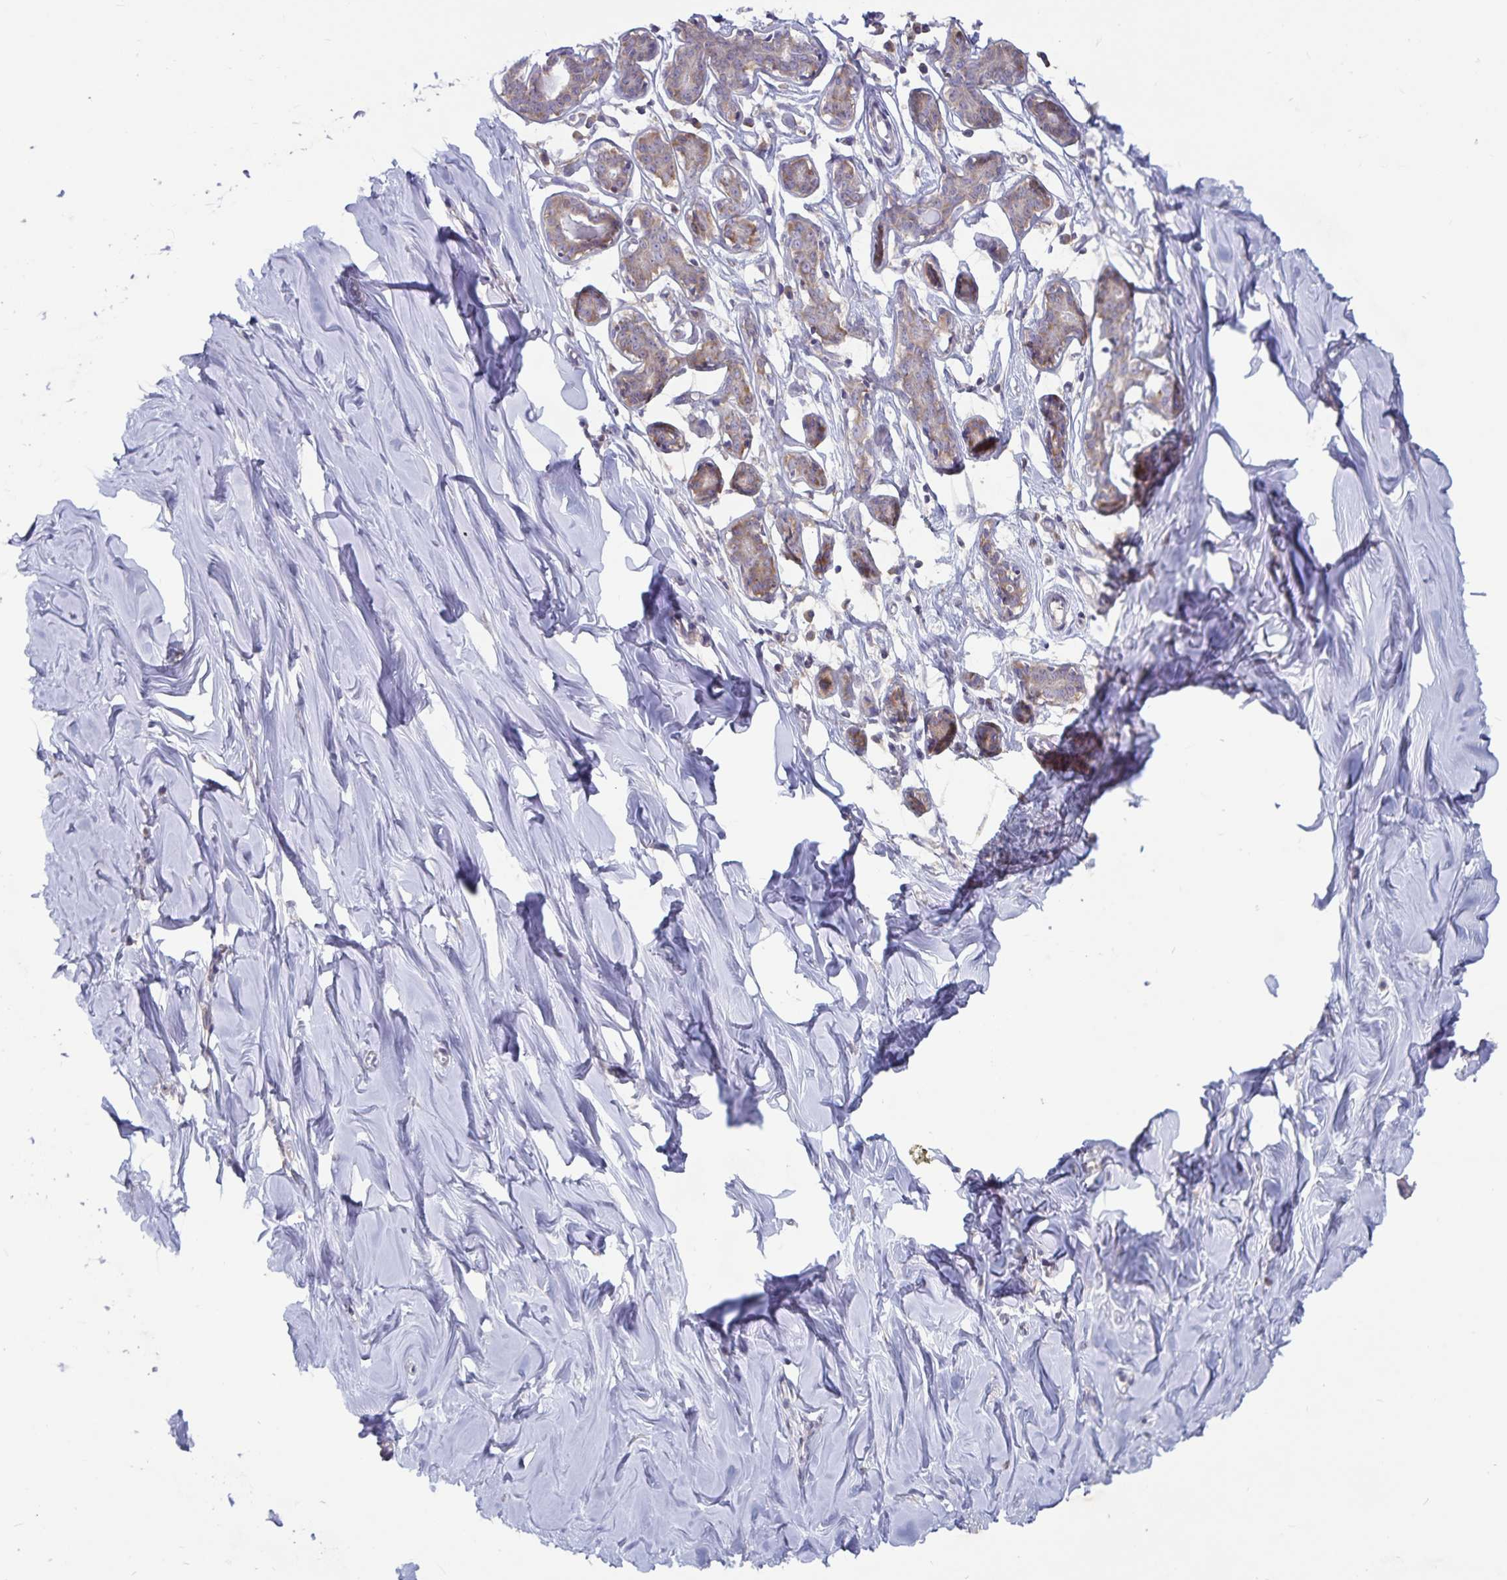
{"staining": {"intensity": "negative", "quantity": "none", "location": "none"}, "tissue": "breast", "cell_type": "Adipocytes", "image_type": "normal", "snomed": [{"axis": "morphology", "description": "Normal tissue, NOS"}, {"axis": "topography", "description": "Breast"}], "caption": "Immunohistochemistry (IHC) histopathology image of benign breast: human breast stained with DAB (3,3'-diaminobenzidine) demonstrates no significant protein expression in adipocytes.", "gene": "FAM120A", "patient": {"sex": "female", "age": 27}}